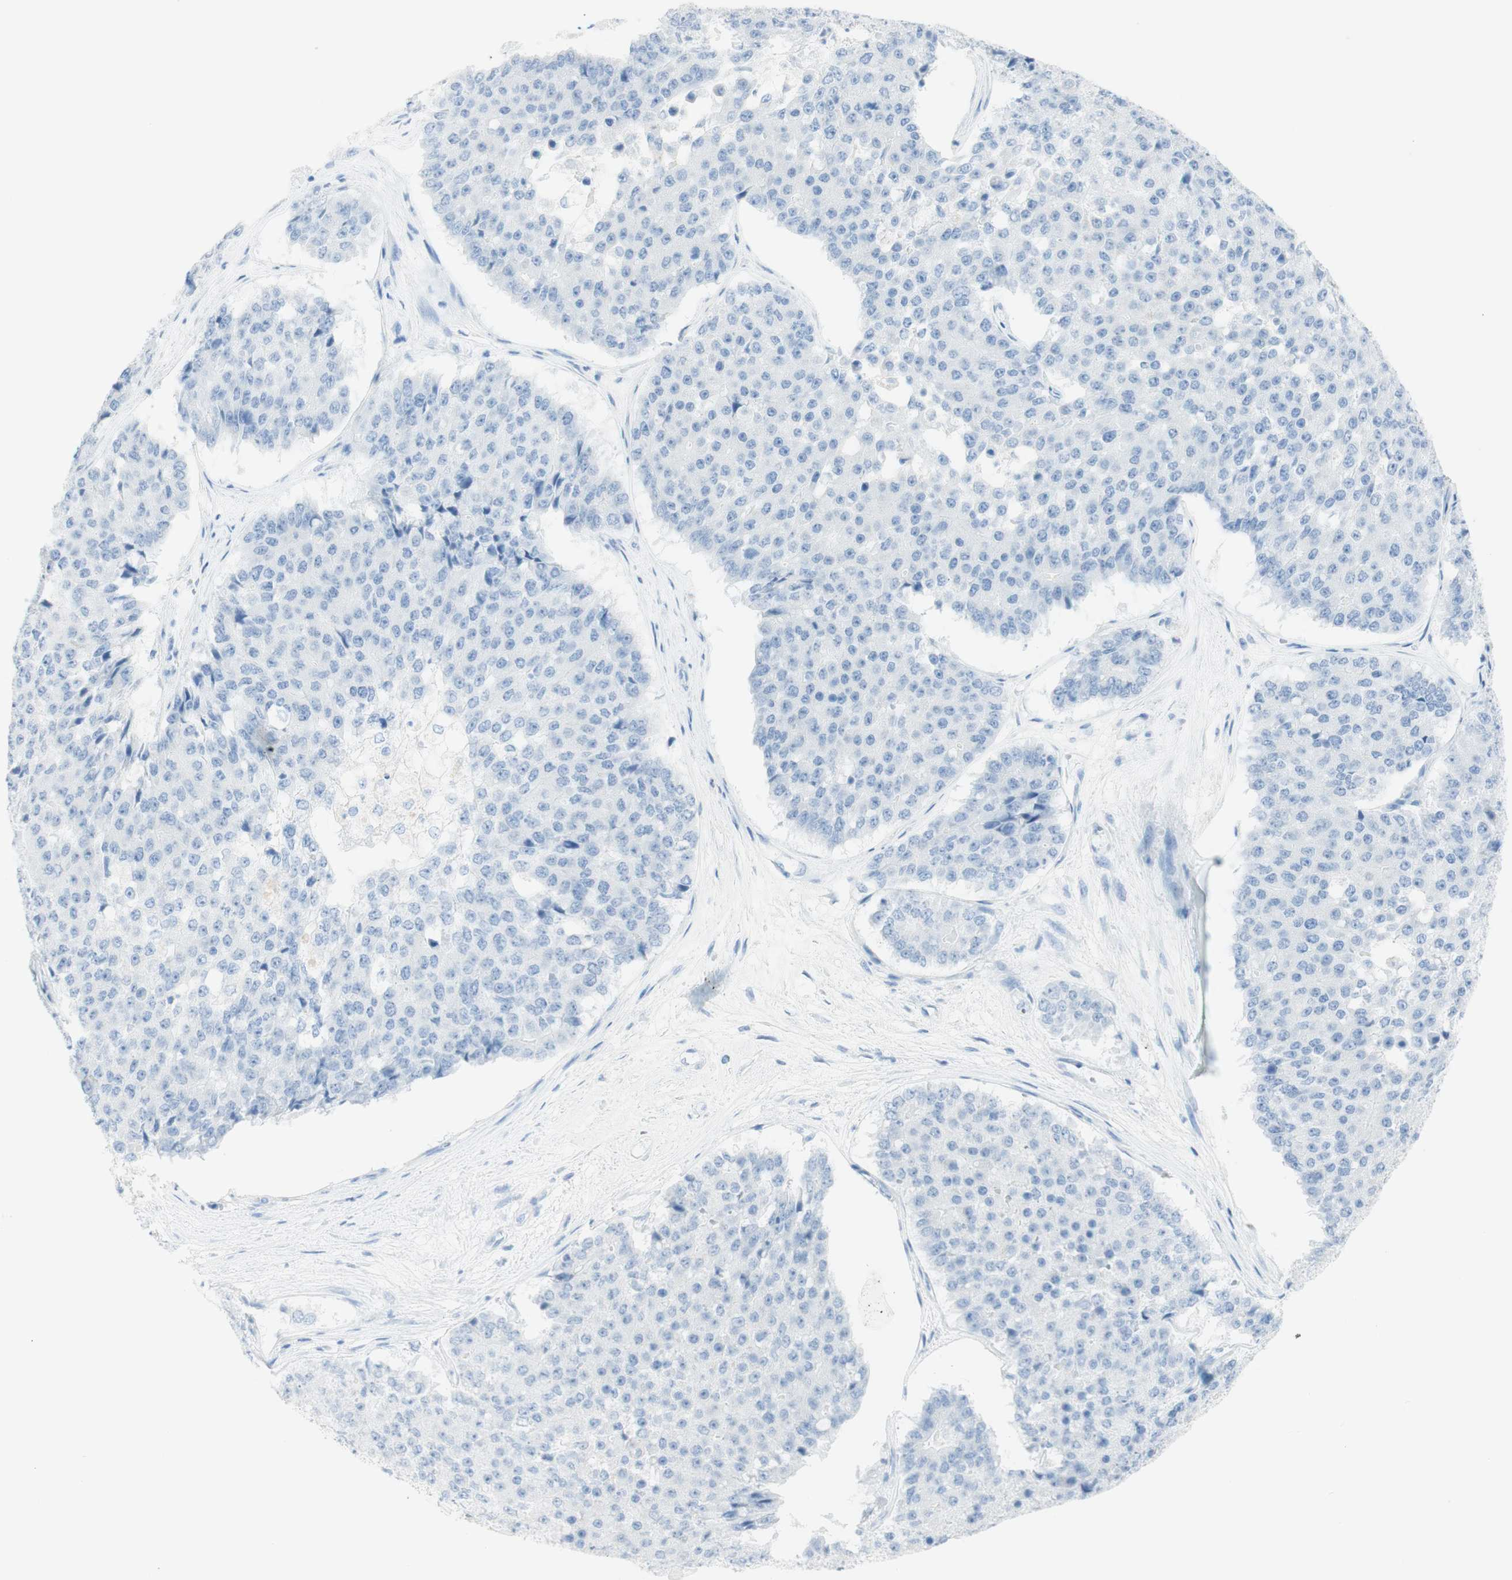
{"staining": {"intensity": "negative", "quantity": "none", "location": "none"}, "tissue": "pancreatic cancer", "cell_type": "Tumor cells", "image_type": "cancer", "snomed": [{"axis": "morphology", "description": "Adenocarcinoma, NOS"}, {"axis": "topography", "description": "Pancreas"}], "caption": "Micrograph shows no protein positivity in tumor cells of pancreatic cancer (adenocarcinoma) tissue. The staining is performed using DAB brown chromogen with nuclei counter-stained in using hematoxylin.", "gene": "TPO", "patient": {"sex": "male", "age": 50}}